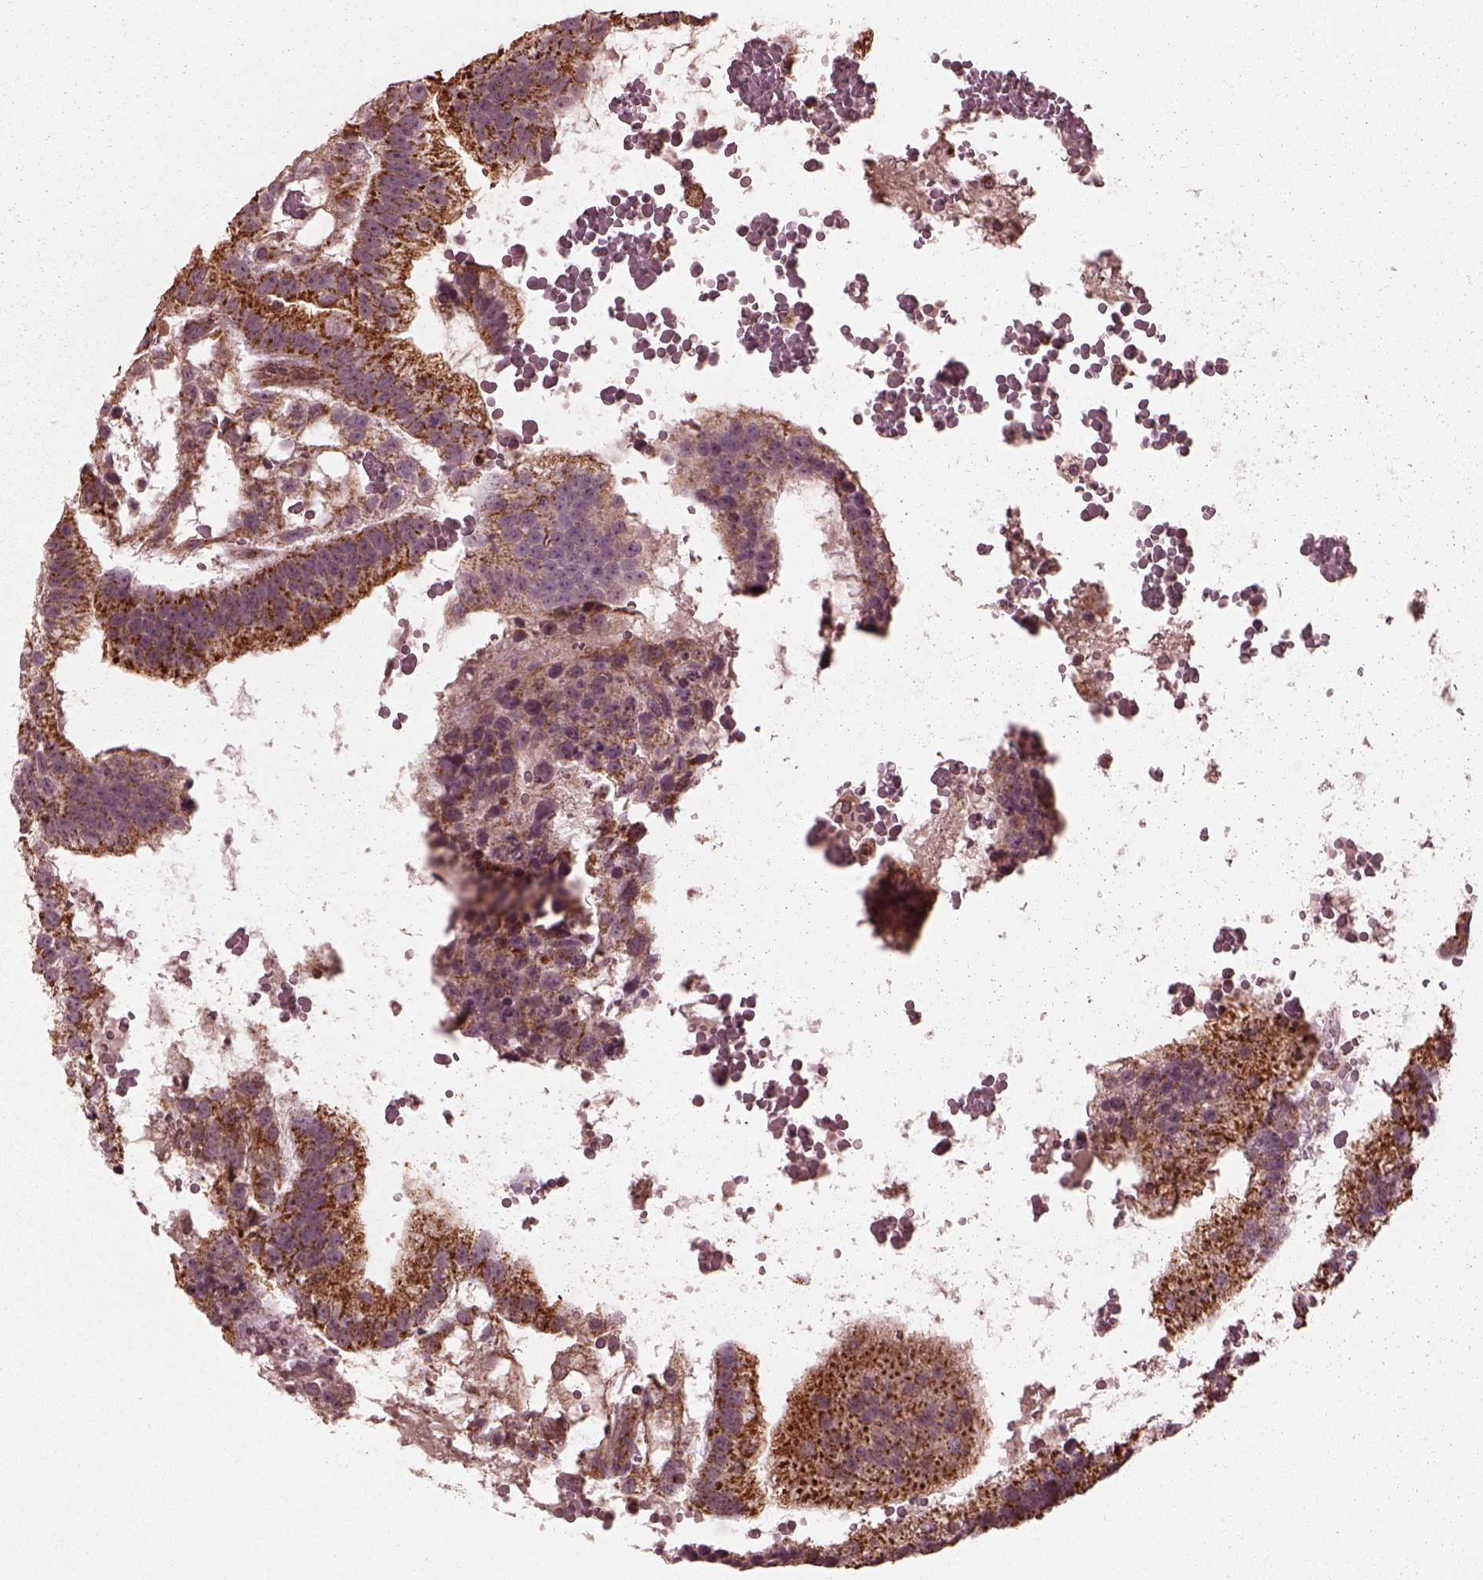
{"staining": {"intensity": "strong", "quantity": "25%-75%", "location": "cytoplasmic/membranous"}, "tissue": "testis cancer", "cell_type": "Tumor cells", "image_type": "cancer", "snomed": [{"axis": "morphology", "description": "Normal tissue, NOS"}, {"axis": "morphology", "description": "Carcinoma, Embryonal, NOS"}, {"axis": "topography", "description": "Testis"}, {"axis": "topography", "description": "Epididymis"}], "caption": "Immunohistochemistry of human testis cancer demonstrates high levels of strong cytoplasmic/membranous staining in about 25%-75% of tumor cells.", "gene": "NDUFB10", "patient": {"sex": "male", "age": 32}}